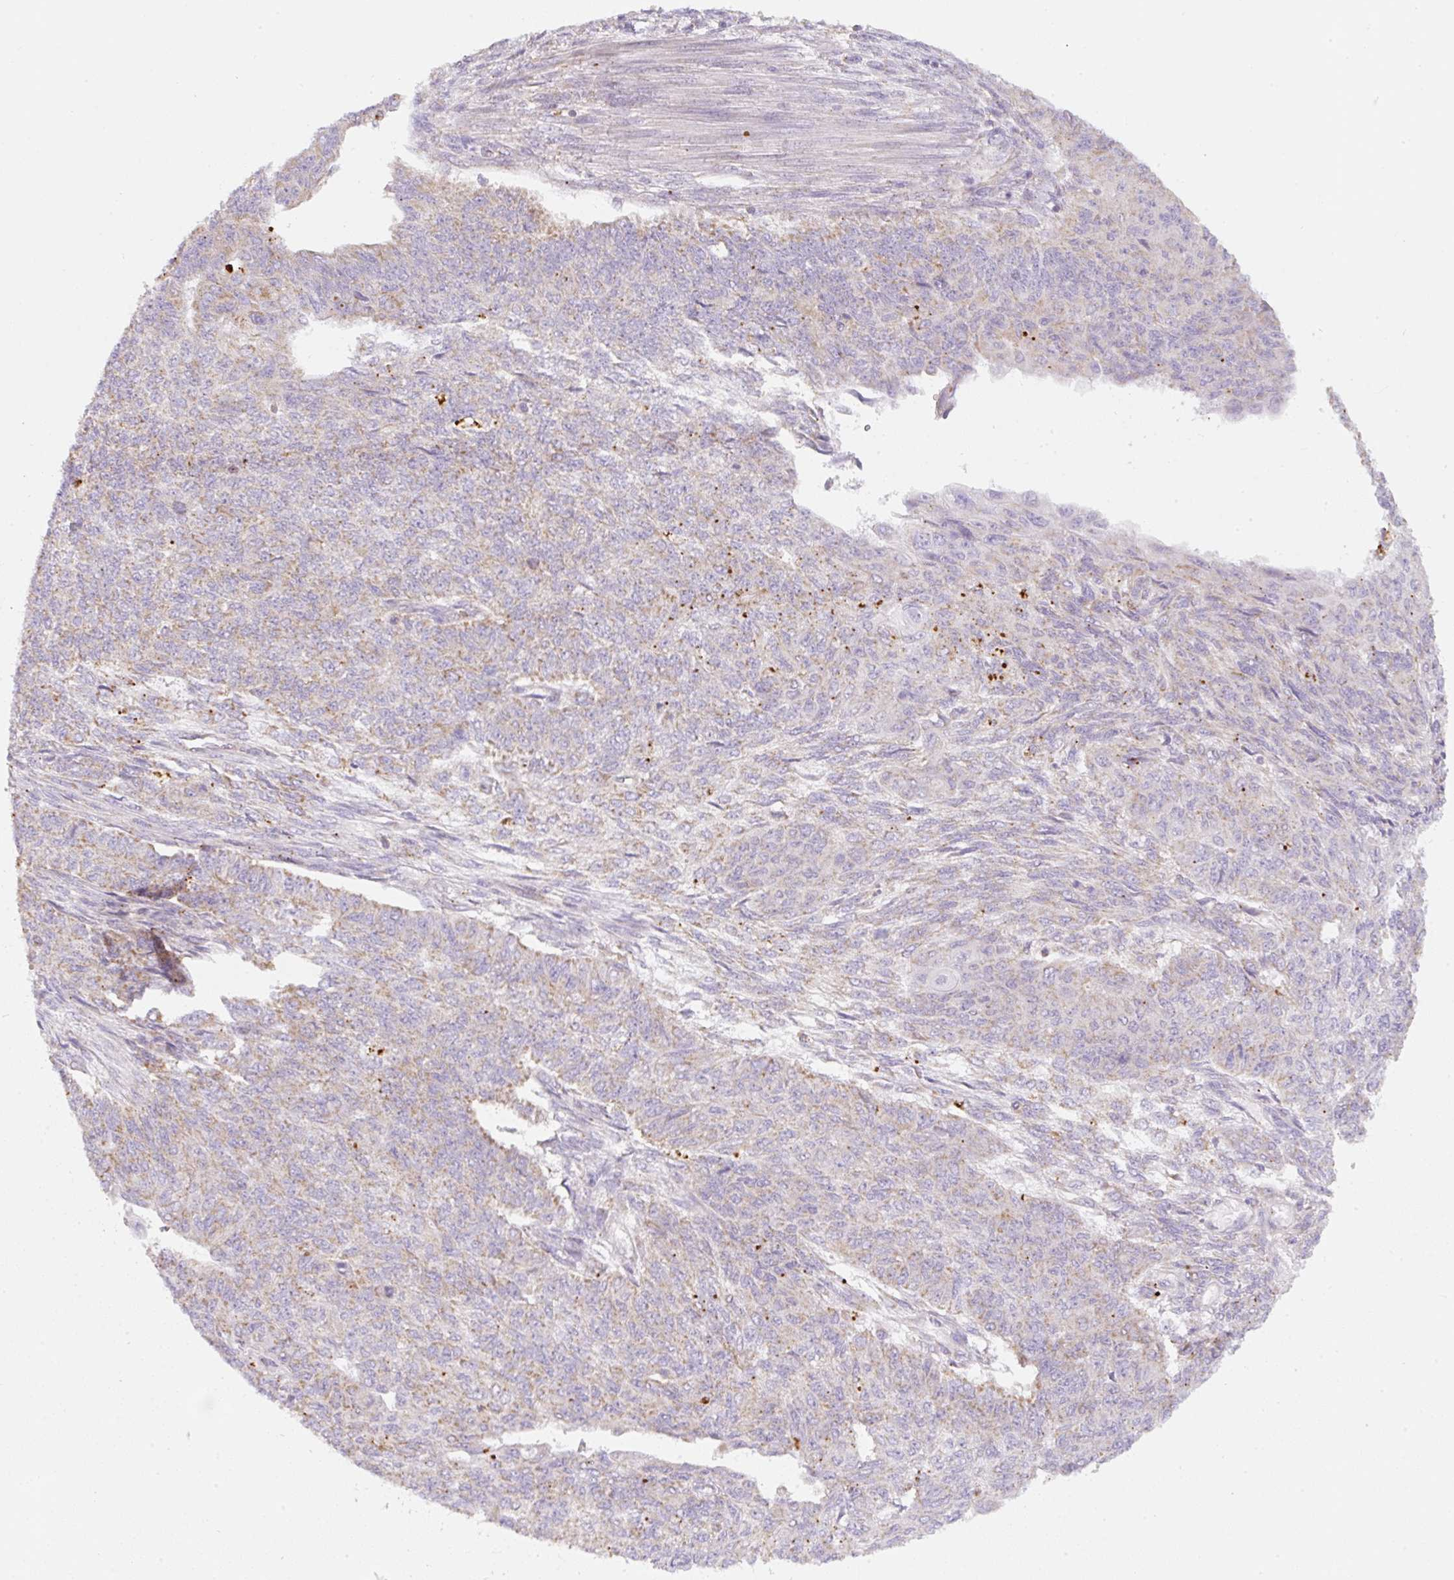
{"staining": {"intensity": "moderate", "quantity": "<25%", "location": "cytoplasmic/membranous"}, "tissue": "endometrial cancer", "cell_type": "Tumor cells", "image_type": "cancer", "snomed": [{"axis": "morphology", "description": "Adenocarcinoma, NOS"}, {"axis": "topography", "description": "Endometrium"}], "caption": "High-magnification brightfield microscopy of endometrial adenocarcinoma stained with DAB (brown) and counterstained with hematoxylin (blue). tumor cells exhibit moderate cytoplasmic/membranous expression is identified in approximately<25% of cells.", "gene": "CLEC3A", "patient": {"sex": "female", "age": 32}}